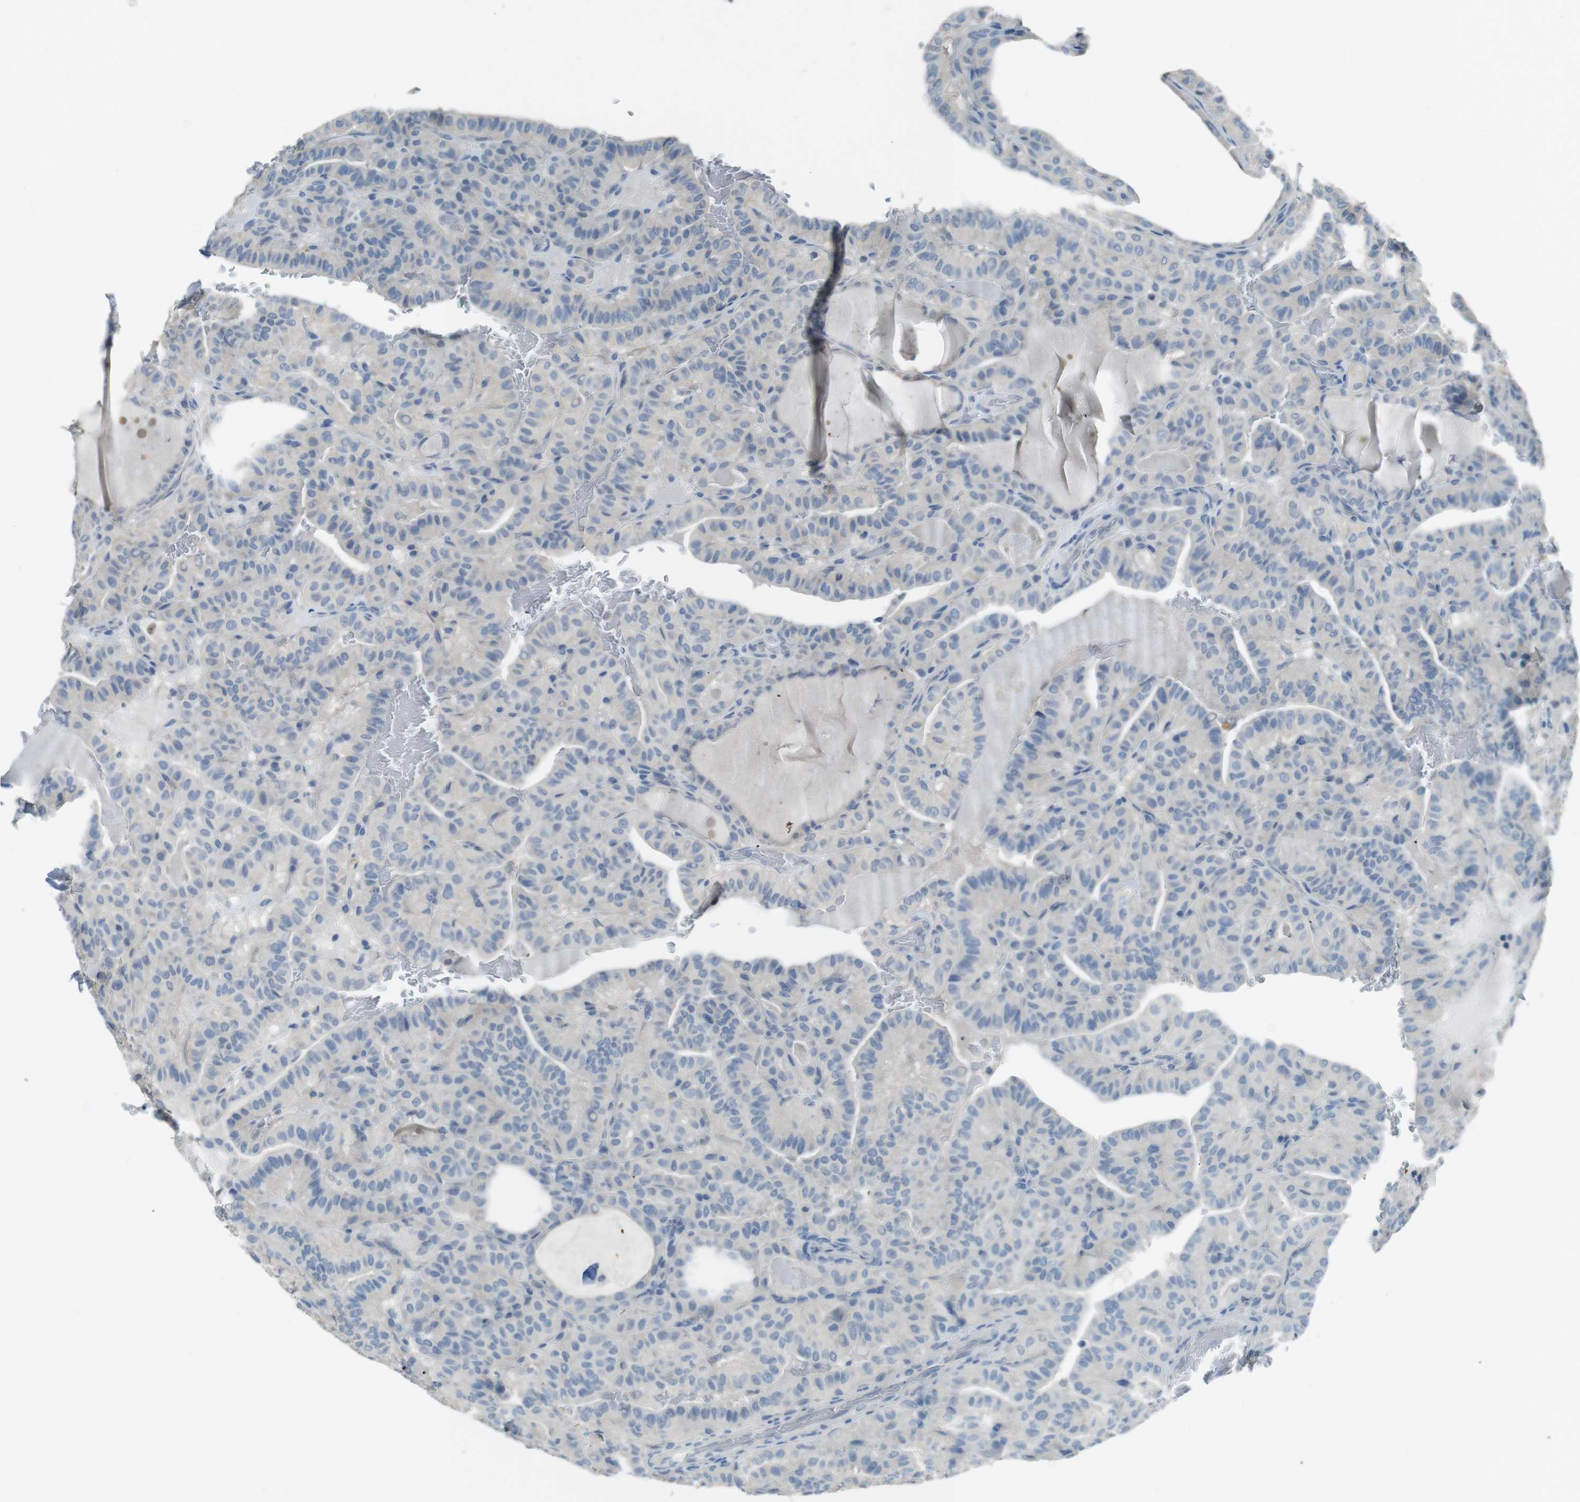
{"staining": {"intensity": "negative", "quantity": "none", "location": "none"}, "tissue": "thyroid cancer", "cell_type": "Tumor cells", "image_type": "cancer", "snomed": [{"axis": "morphology", "description": "Papillary adenocarcinoma, NOS"}, {"axis": "topography", "description": "Thyroid gland"}], "caption": "IHC image of papillary adenocarcinoma (thyroid) stained for a protein (brown), which displays no positivity in tumor cells.", "gene": "ENTPD7", "patient": {"sex": "male", "age": 77}}